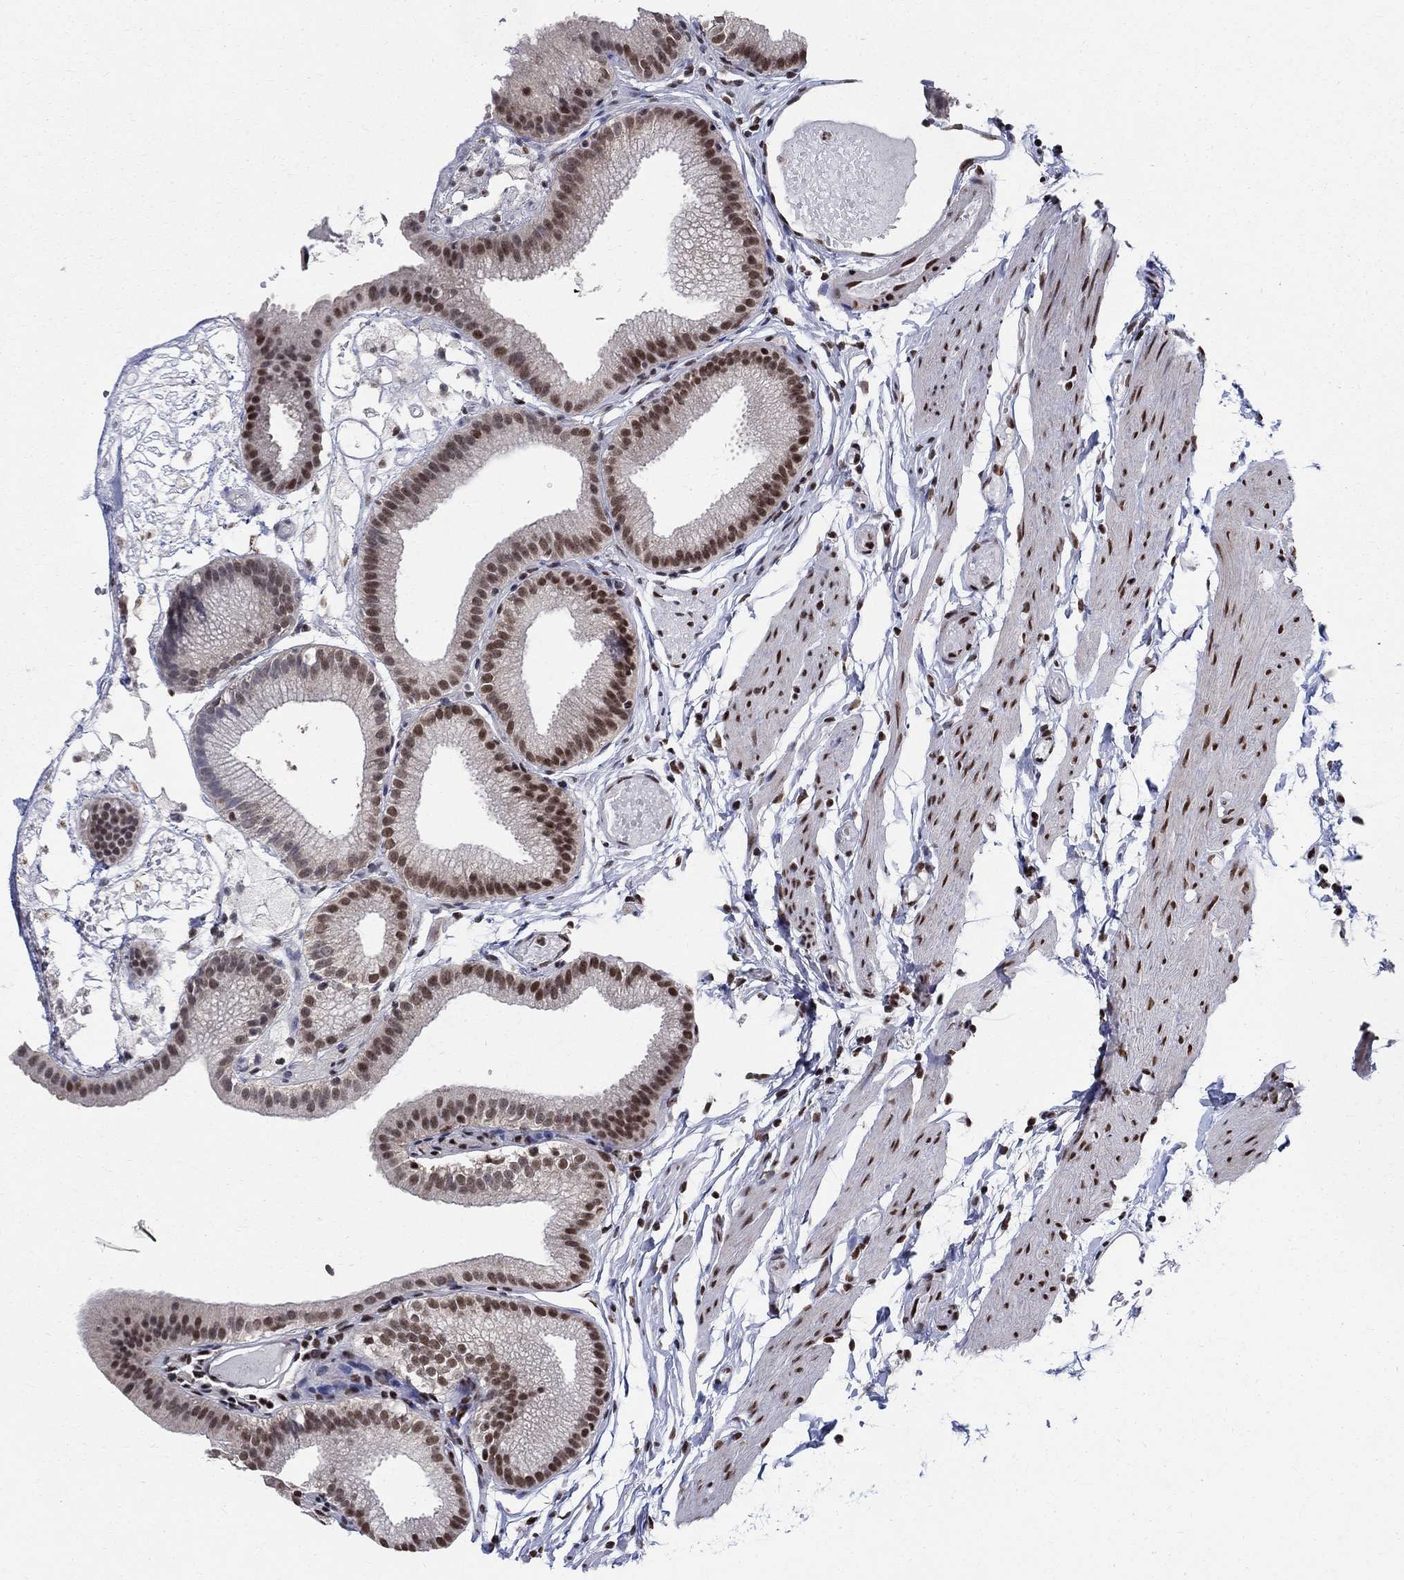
{"staining": {"intensity": "strong", "quantity": "25%-75%", "location": "nuclear"}, "tissue": "gallbladder", "cell_type": "Glandular cells", "image_type": "normal", "snomed": [{"axis": "morphology", "description": "Normal tissue, NOS"}, {"axis": "topography", "description": "Gallbladder"}], "caption": "Glandular cells display high levels of strong nuclear staining in about 25%-75% of cells in normal human gallbladder.", "gene": "FBXO16", "patient": {"sex": "female", "age": 45}}